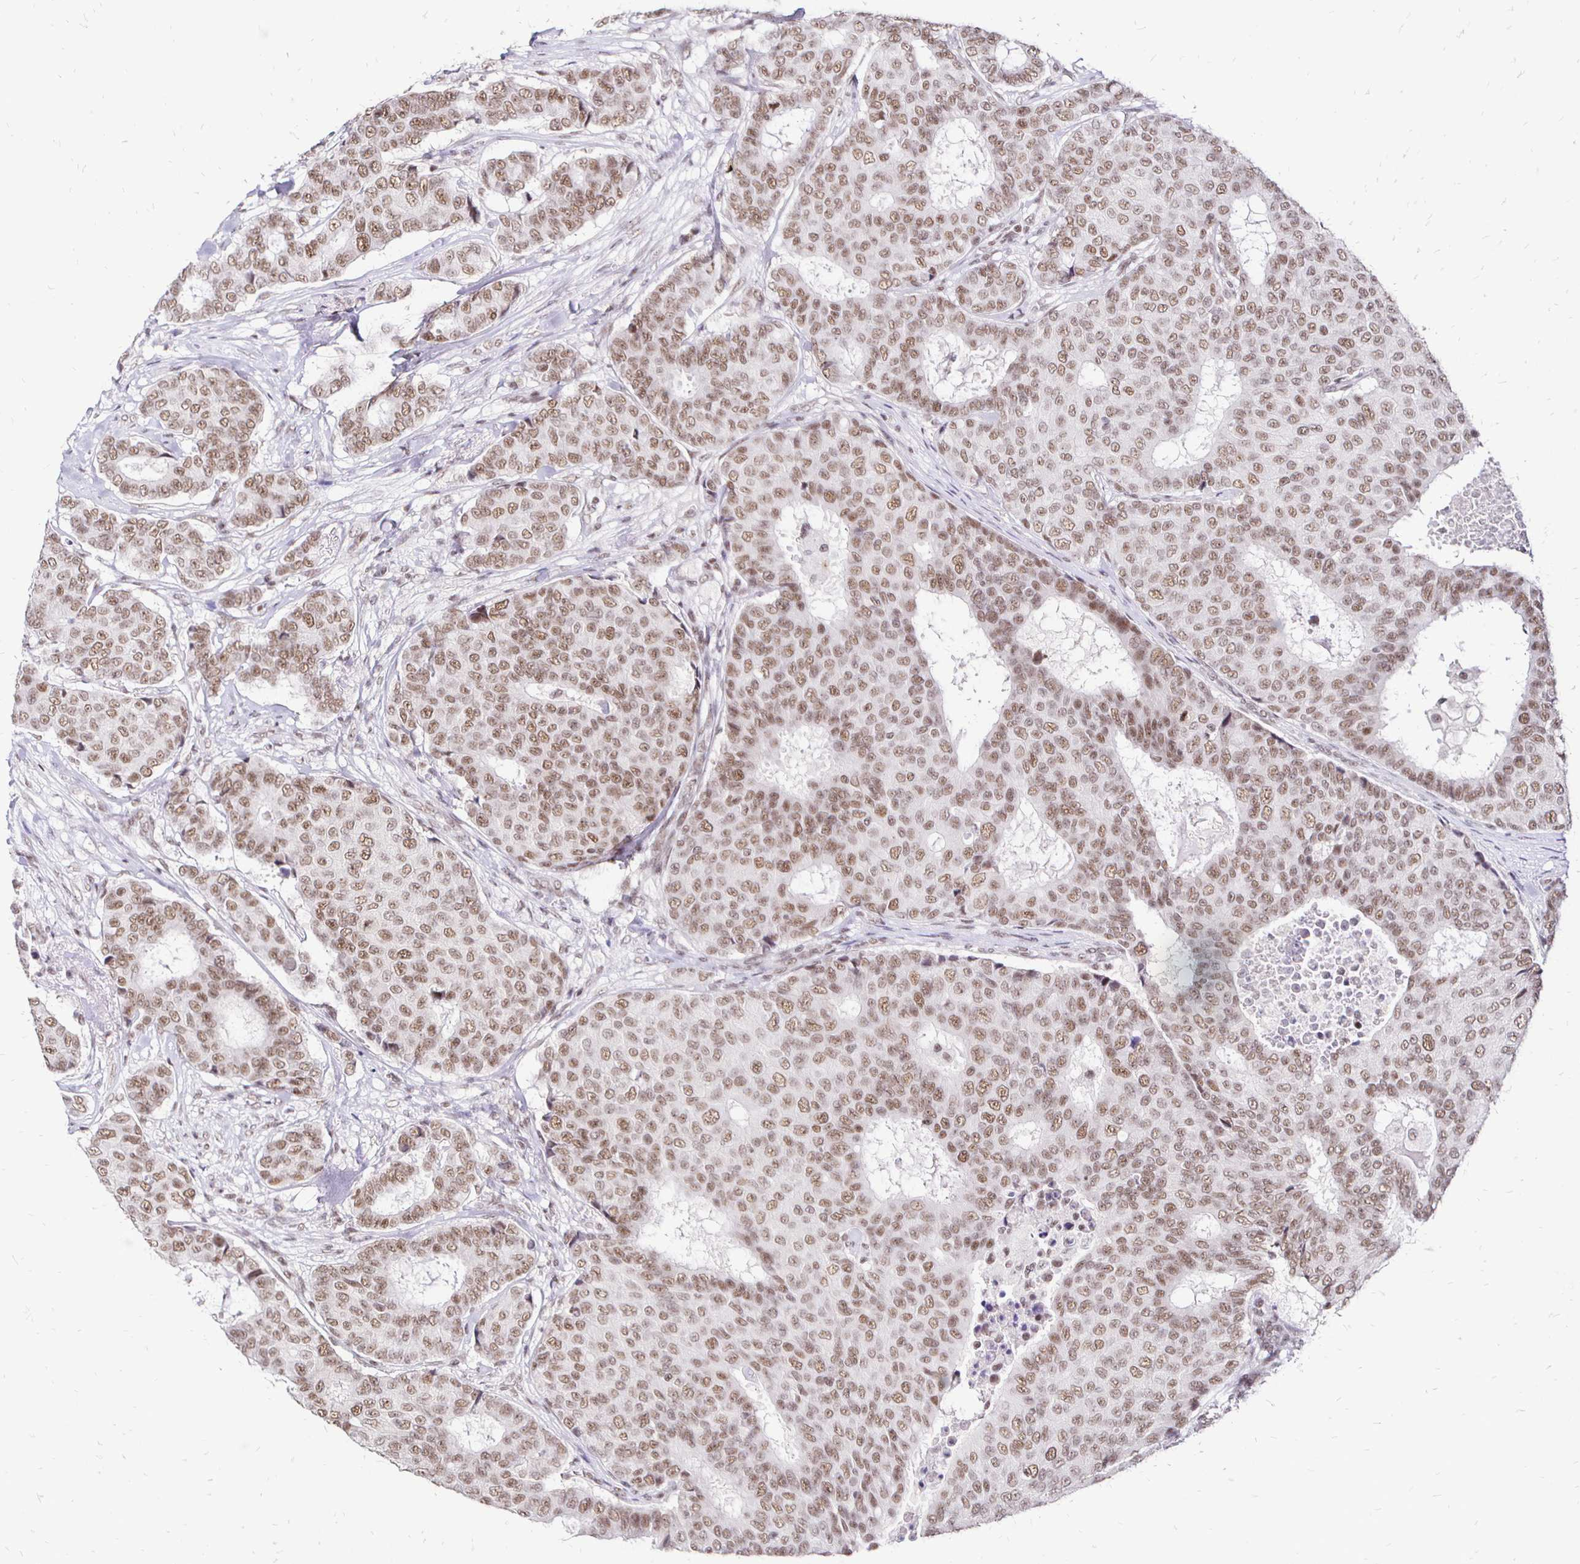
{"staining": {"intensity": "moderate", "quantity": ">75%", "location": "nuclear"}, "tissue": "breast cancer", "cell_type": "Tumor cells", "image_type": "cancer", "snomed": [{"axis": "morphology", "description": "Duct carcinoma"}, {"axis": "topography", "description": "Breast"}], "caption": "Tumor cells exhibit medium levels of moderate nuclear positivity in about >75% of cells in human breast infiltrating ductal carcinoma.", "gene": "SIN3A", "patient": {"sex": "female", "age": 75}}